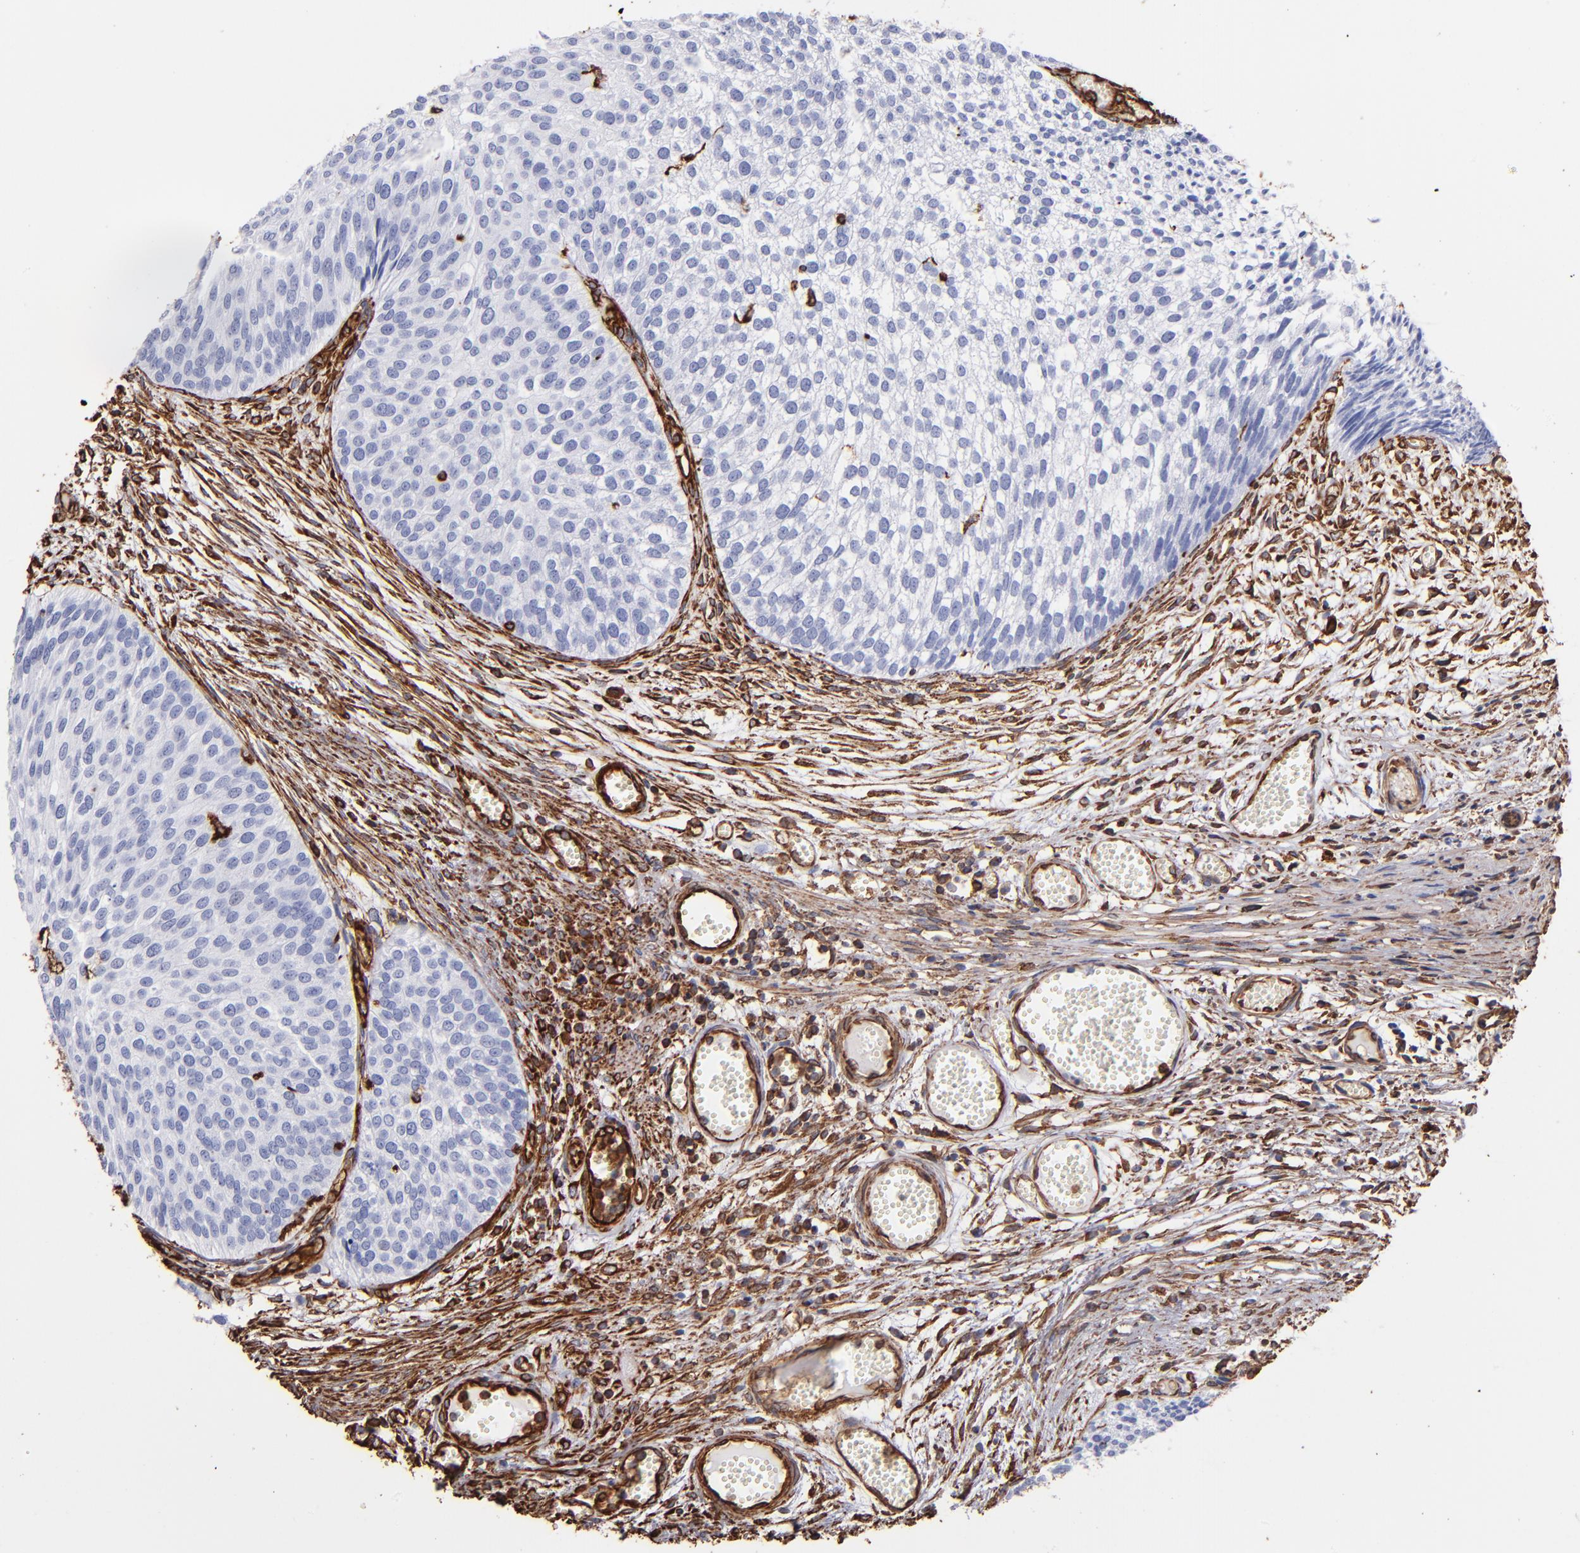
{"staining": {"intensity": "strong", "quantity": "<25%", "location": "cytoplasmic/membranous"}, "tissue": "urothelial cancer", "cell_type": "Tumor cells", "image_type": "cancer", "snomed": [{"axis": "morphology", "description": "Urothelial carcinoma, Low grade"}, {"axis": "topography", "description": "Urinary bladder"}], "caption": "About <25% of tumor cells in urothelial cancer display strong cytoplasmic/membranous protein expression as visualized by brown immunohistochemical staining.", "gene": "VIM", "patient": {"sex": "male", "age": 84}}